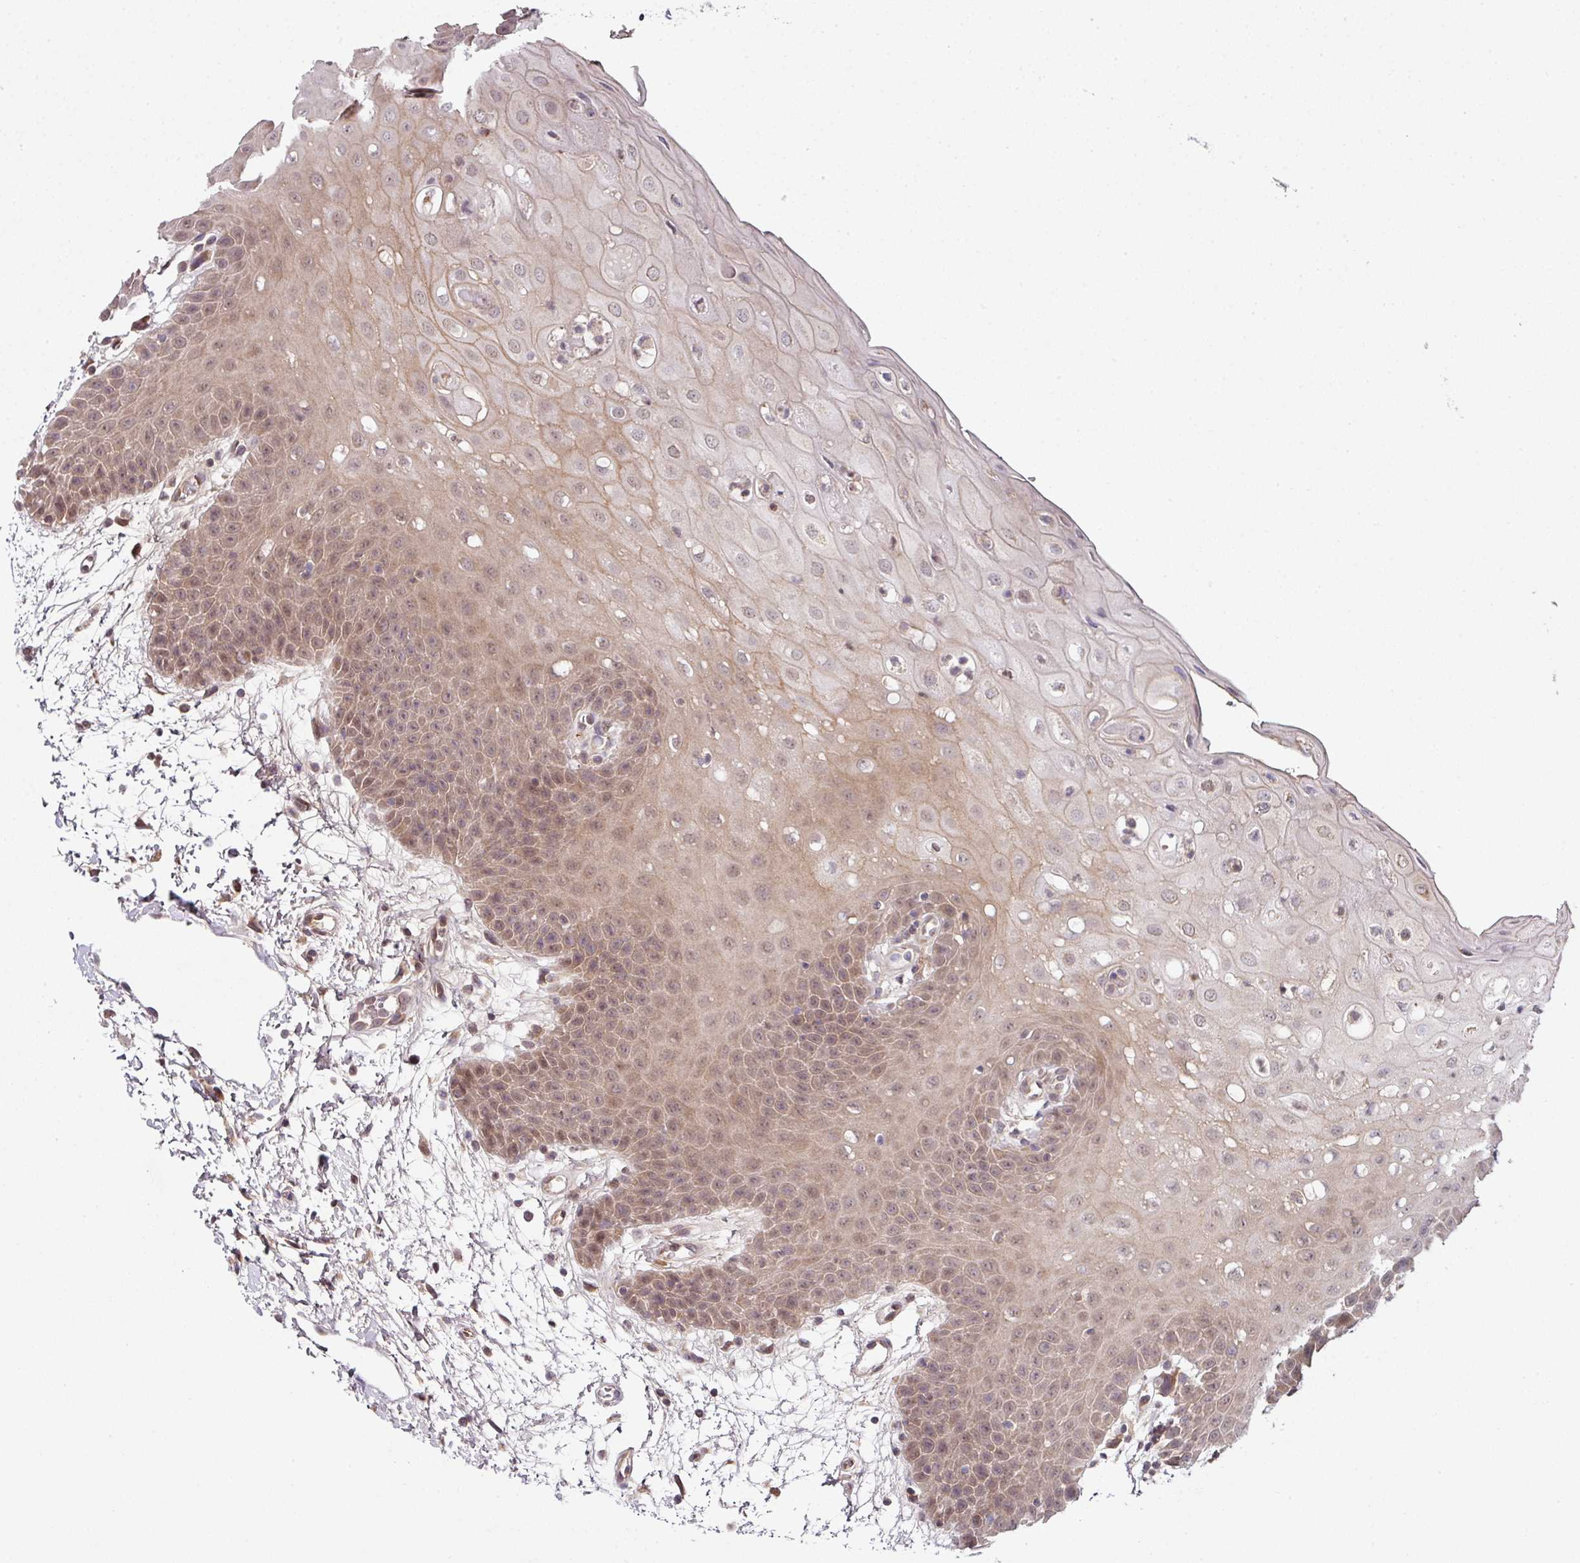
{"staining": {"intensity": "moderate", "quantity": "25%-75%", "location": "cytoplasmic/membranous,nuclear"}, "tissue": "oral mucosa", "cell_type": "Squamous epithelial cells", "image_type": "normal", "snomed": [{"axis": "morphology", "description": "Normal tissue, NOS"}, {"axis": "topography", "description": "Oral tissue"}, {"axis": "topography", "description": "Tounge, NOS"}], "caption": "Immunohistochemistry of benign human oral mucosa shows medium levels of moderate cytoplasmic/membranous,nuclear staining in about 25%-75% of squamous epithelial cells. Nuclei are stained in blue.", "gene": "CAMLG", "patient": {"sex": "female", "age": 59}}